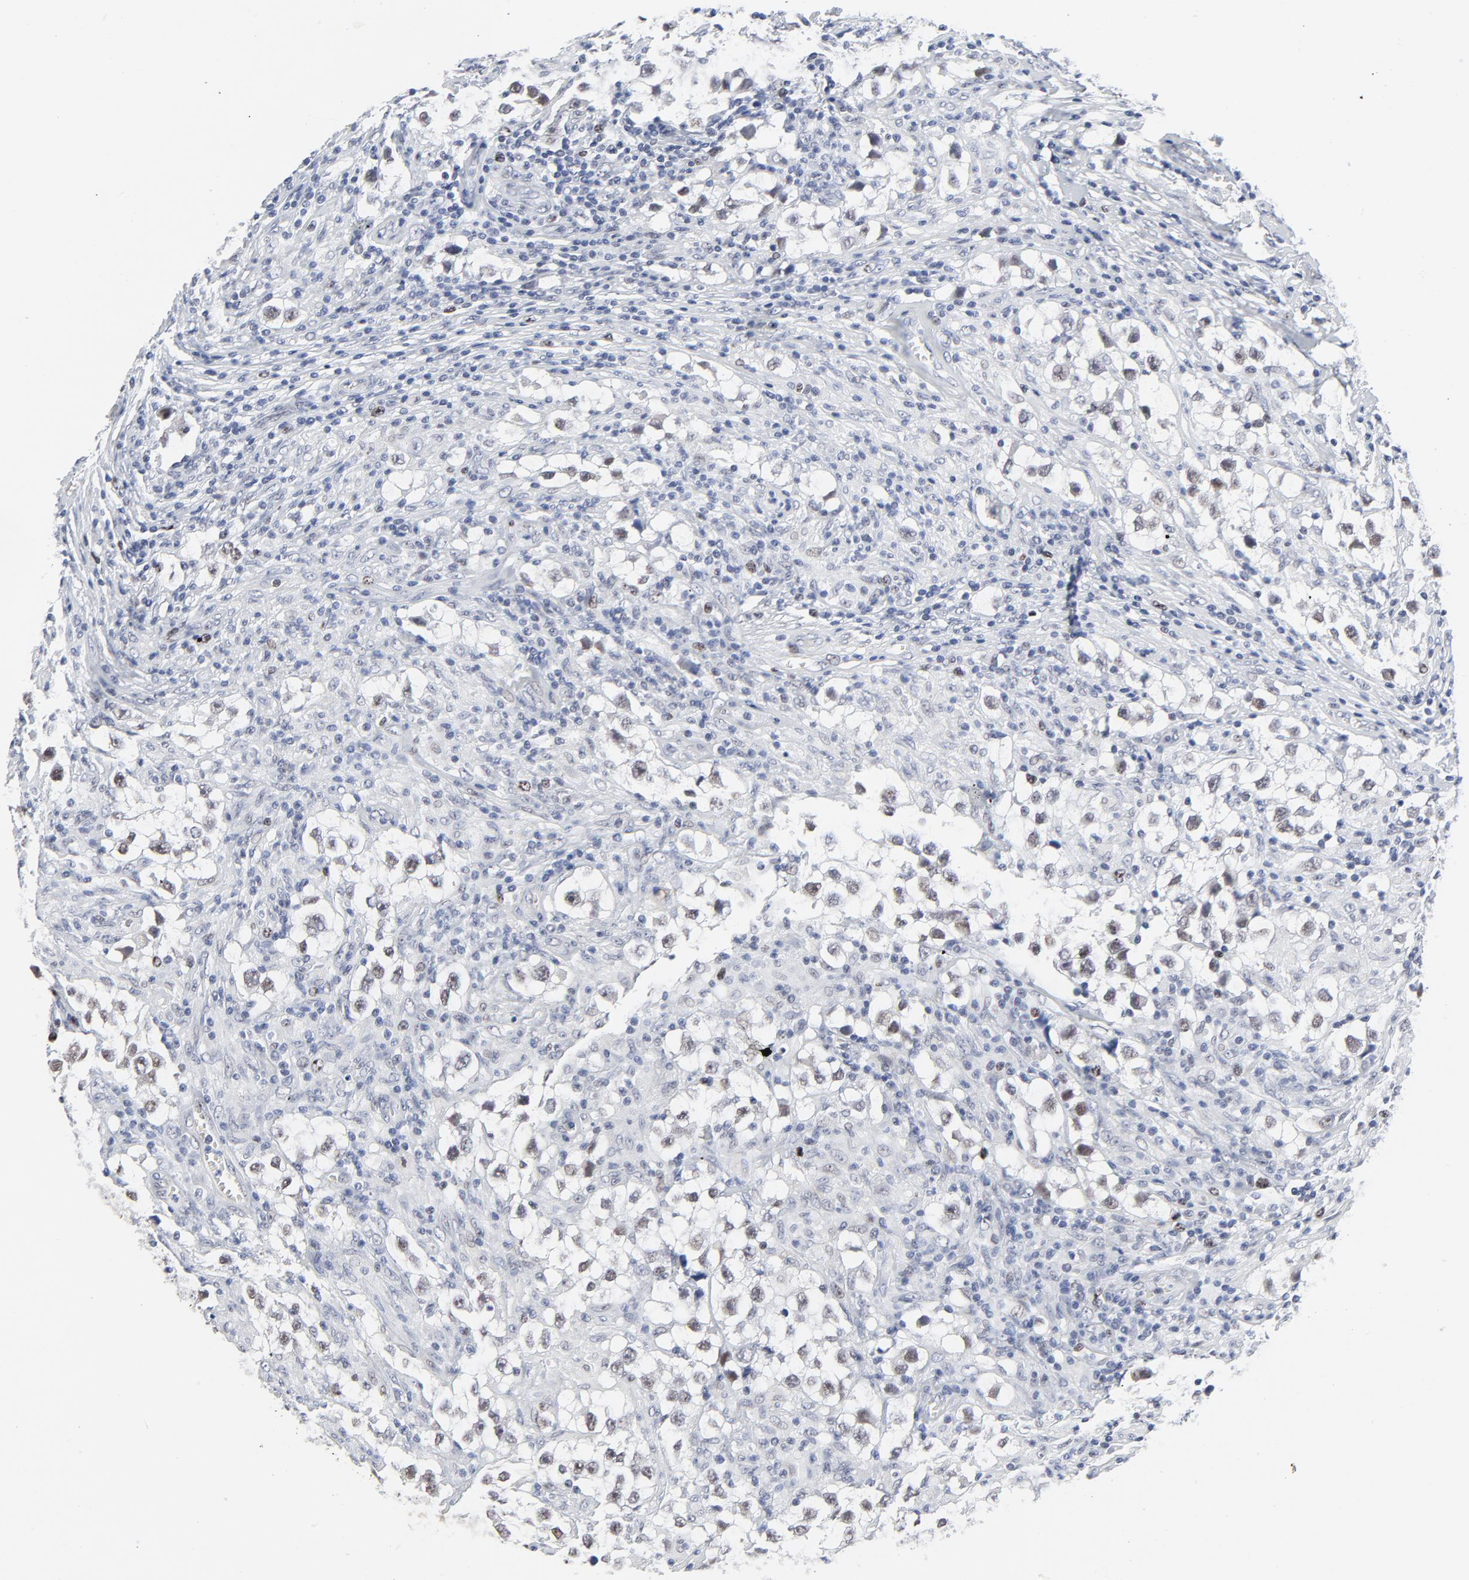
{"staining": {"intensity": "weak", "quantity": "25%-75%", "location": "nuclear"}, "tissue": "testis cancer", "cell_type": "Tumor cells", "image_type": "cancer", "snomed": [{"axis": "morphology", "description": "Seminoma, NOS"}, {"axis": "topography", "description": "Testis"}], "caption": "Immunohistochemical staining of human testis seminoma exhibits low levels of weak nuclear protein staining in approximately 25%-75% of tumor cells.", "gene": "ZNF589", "patient": {"sex": "male", "age": 32}}